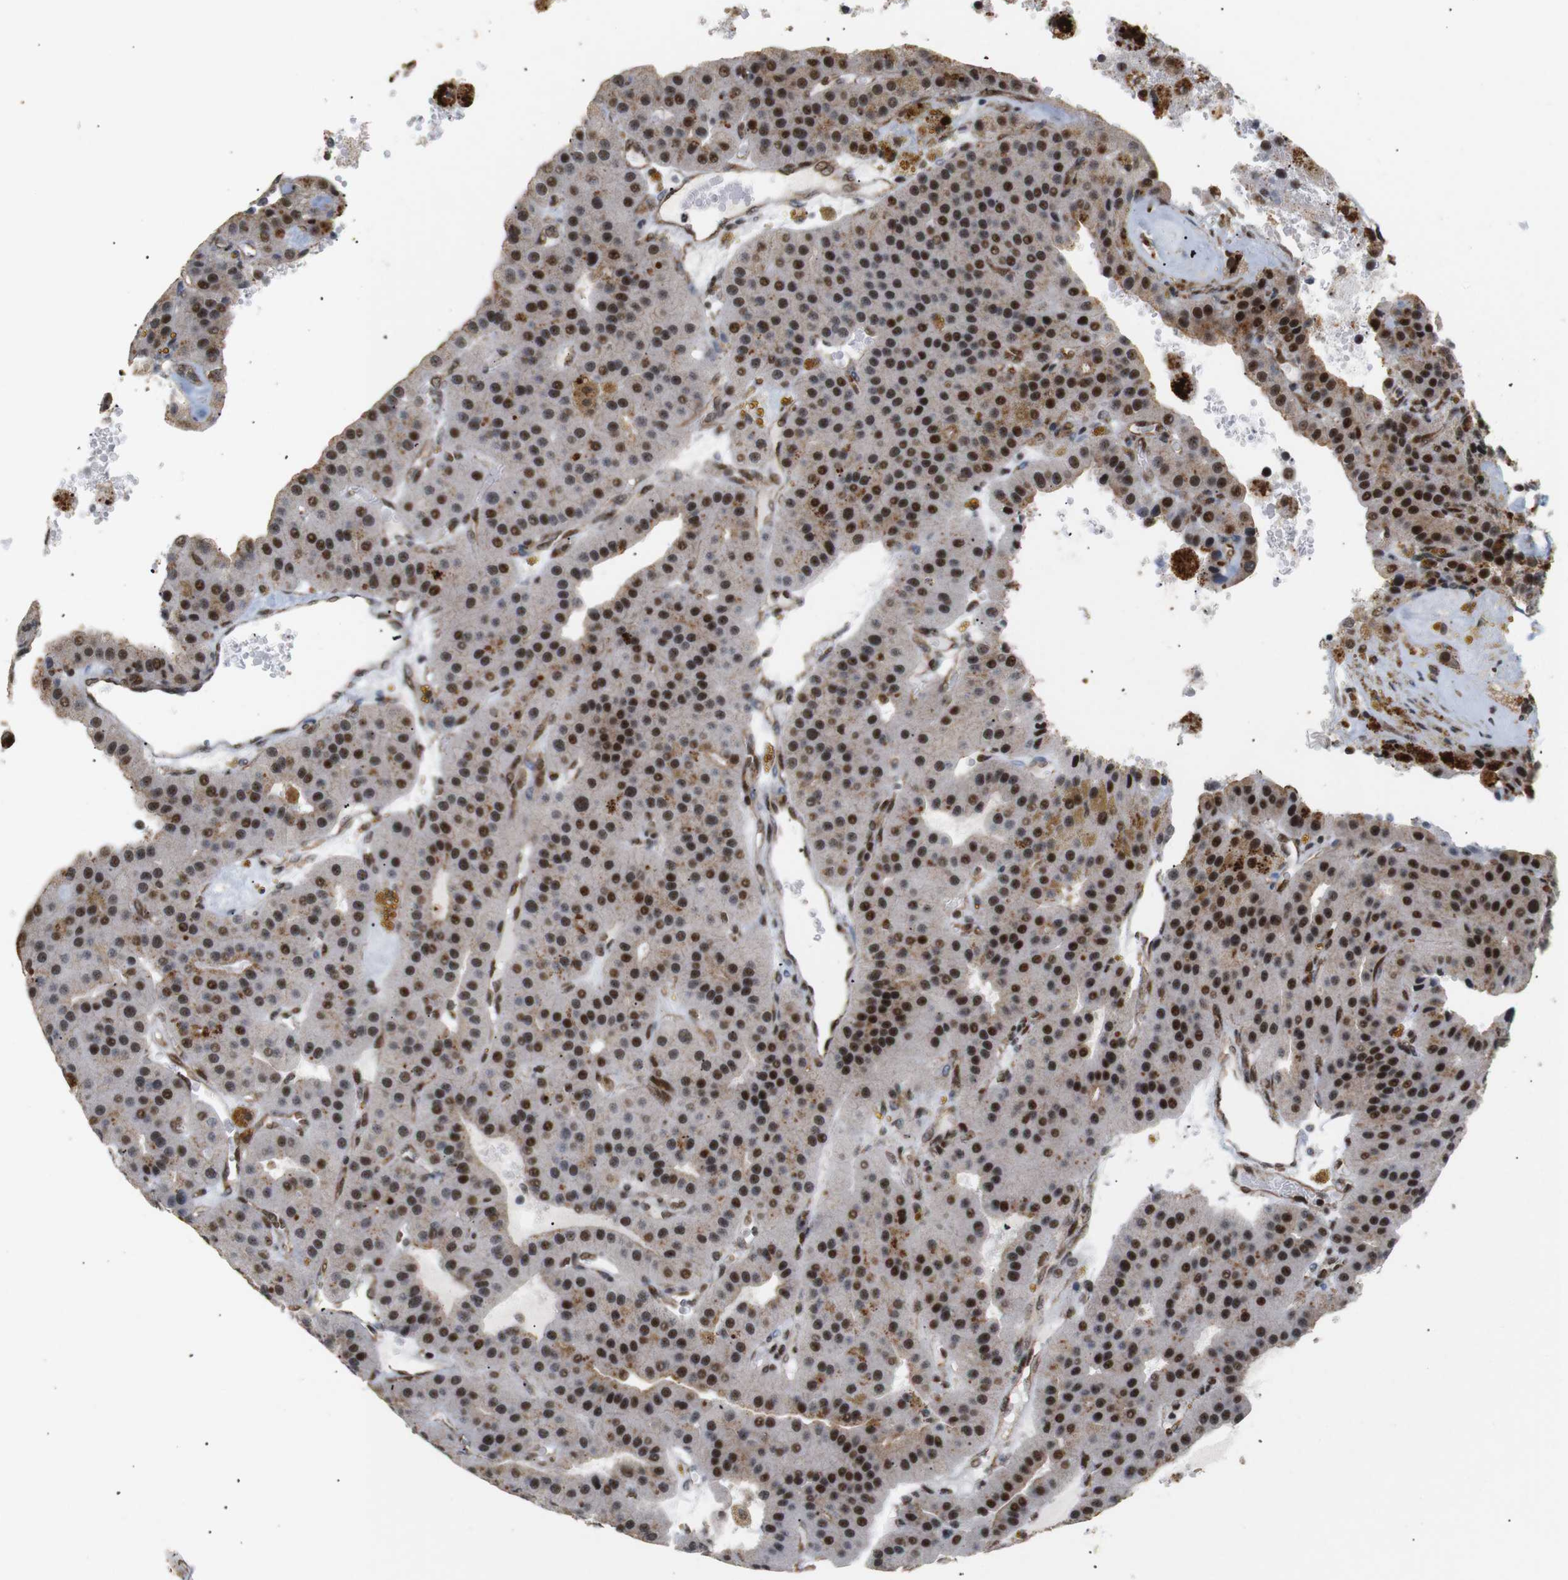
{"staining": {"intensity": "strong", "quantity": ">75%", "location": "nuclear"}, "tissue": "parathyroid gland", "cell_type": "Glandular cells", "image_type": "normal", "snomed": [{"axis": "morphology", "description": "Normal tissue, NOS"}, {"axis": "morphology", "description": "Adenoma, NOS"}, {"axis": "topography", "description": "Parathyroid gland"}], "caption": "High-magnification brightfield microscopy of benign parathyroid gland stained with DAB (3,3'-diaminobenzidine) (brown) and counterstained with hematoxylin (blue). glandular cells exhibit strong nuclear expression is appreciated in about>75% of cells. The protein is stained brown, and the nuclei are stained in blue (DAB IHC with brightfield microscopy, high magnification).", "gene": "PYM1", "patient": {"sex": "female", "age": 86}}